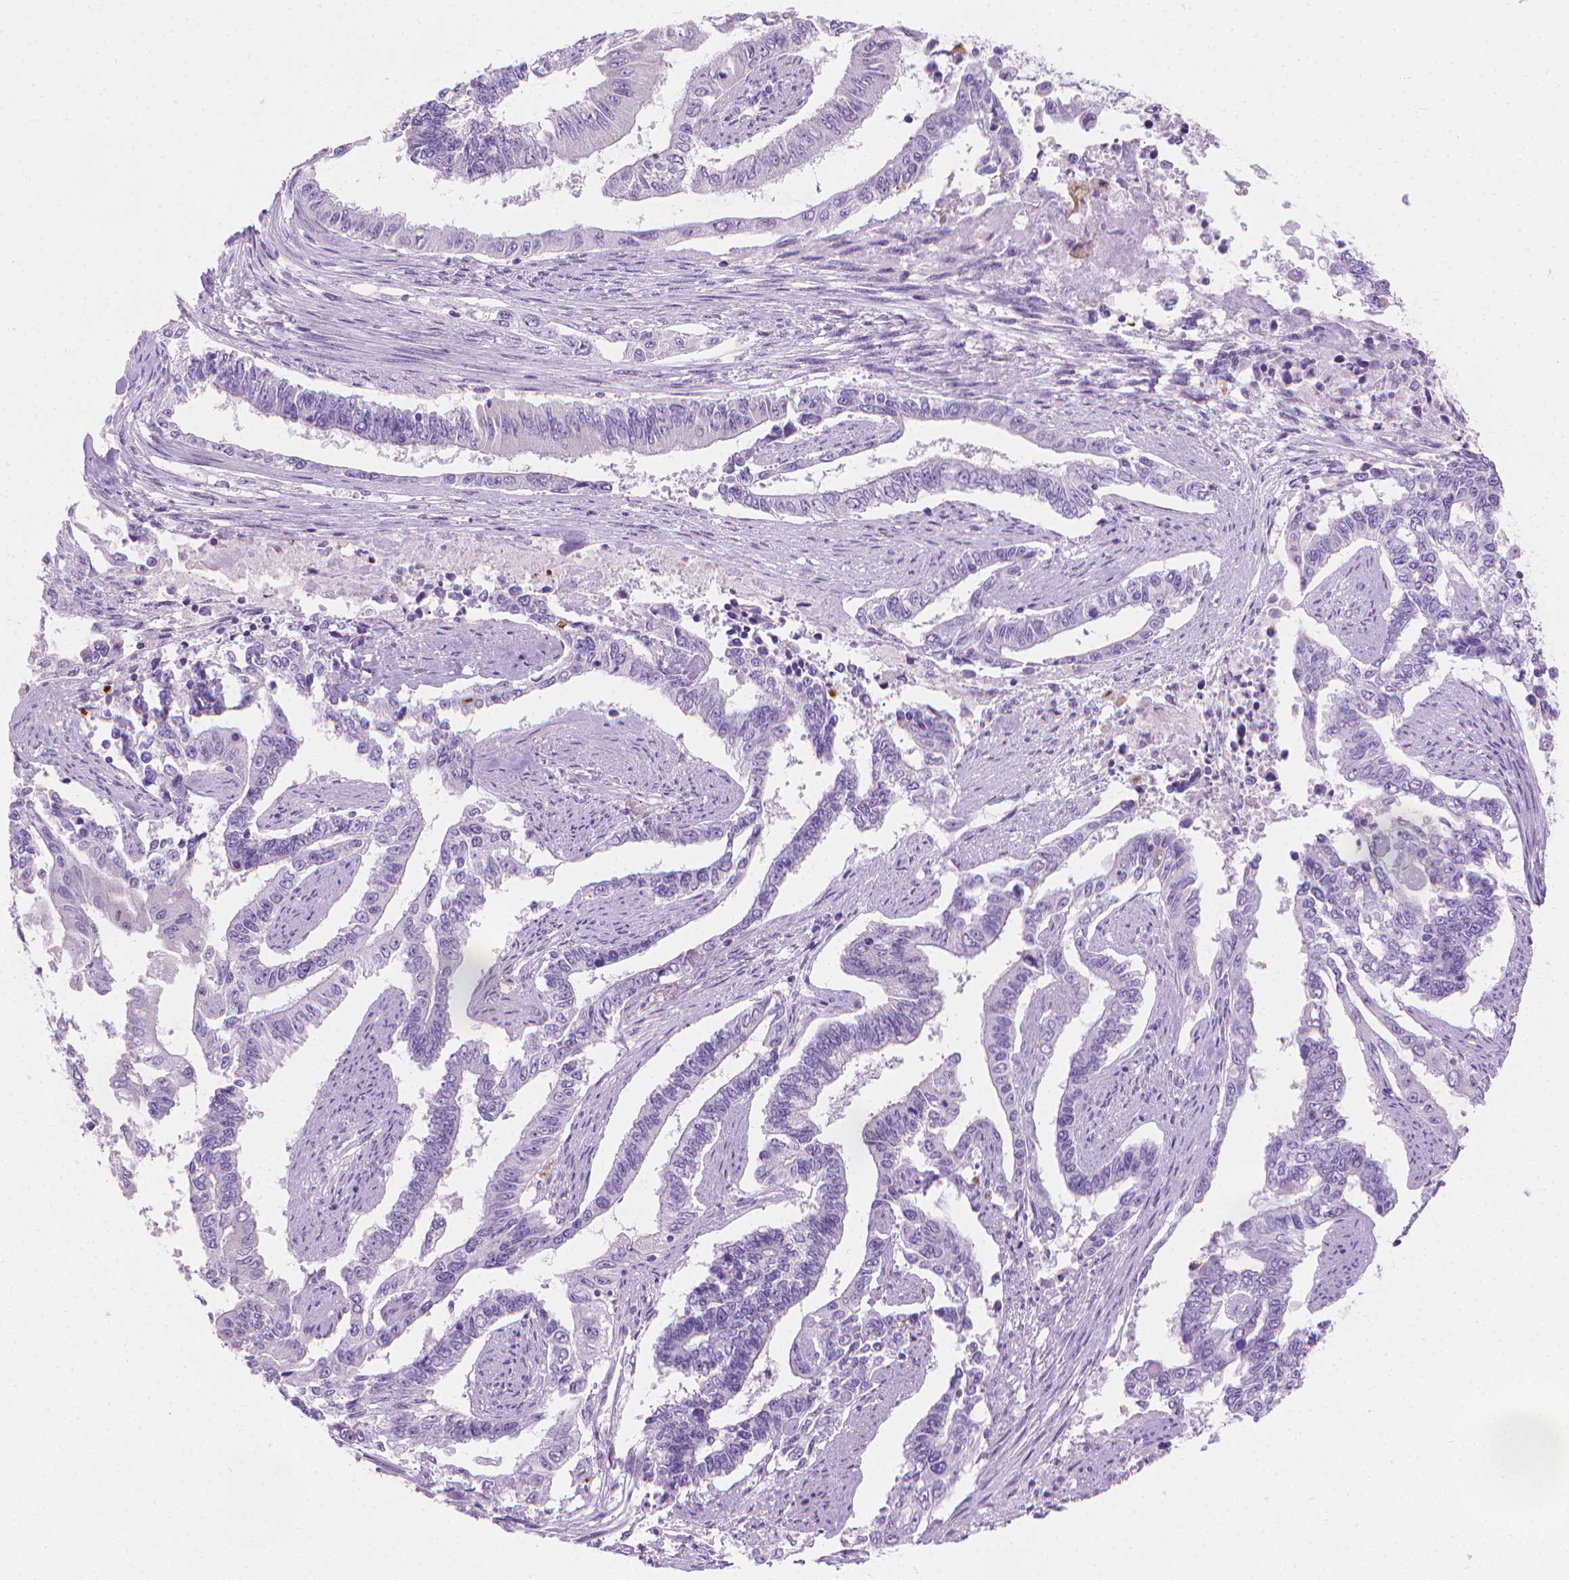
{"staining": {"intensity": "negative", "quantity": "none", "location": "none"}, "tissue": "endometrial cancer", "cell_type": "Tumor cells", "image_type": "cancer", "snomed": [{"axis": "morphology", "description": "Adenocarcinoma, NOS"}, {"axis": "topography", "description": "Uterus"}], "caption": "High magnification brightfield microscopy of adenocarcinoma (endometrial) stained with DAB (brown) and counterstained with hematoxylin (blue): tumor cells show no significant staining.", "gene": "CFAP52", "patient": {"sex": "female", "age": 59}}